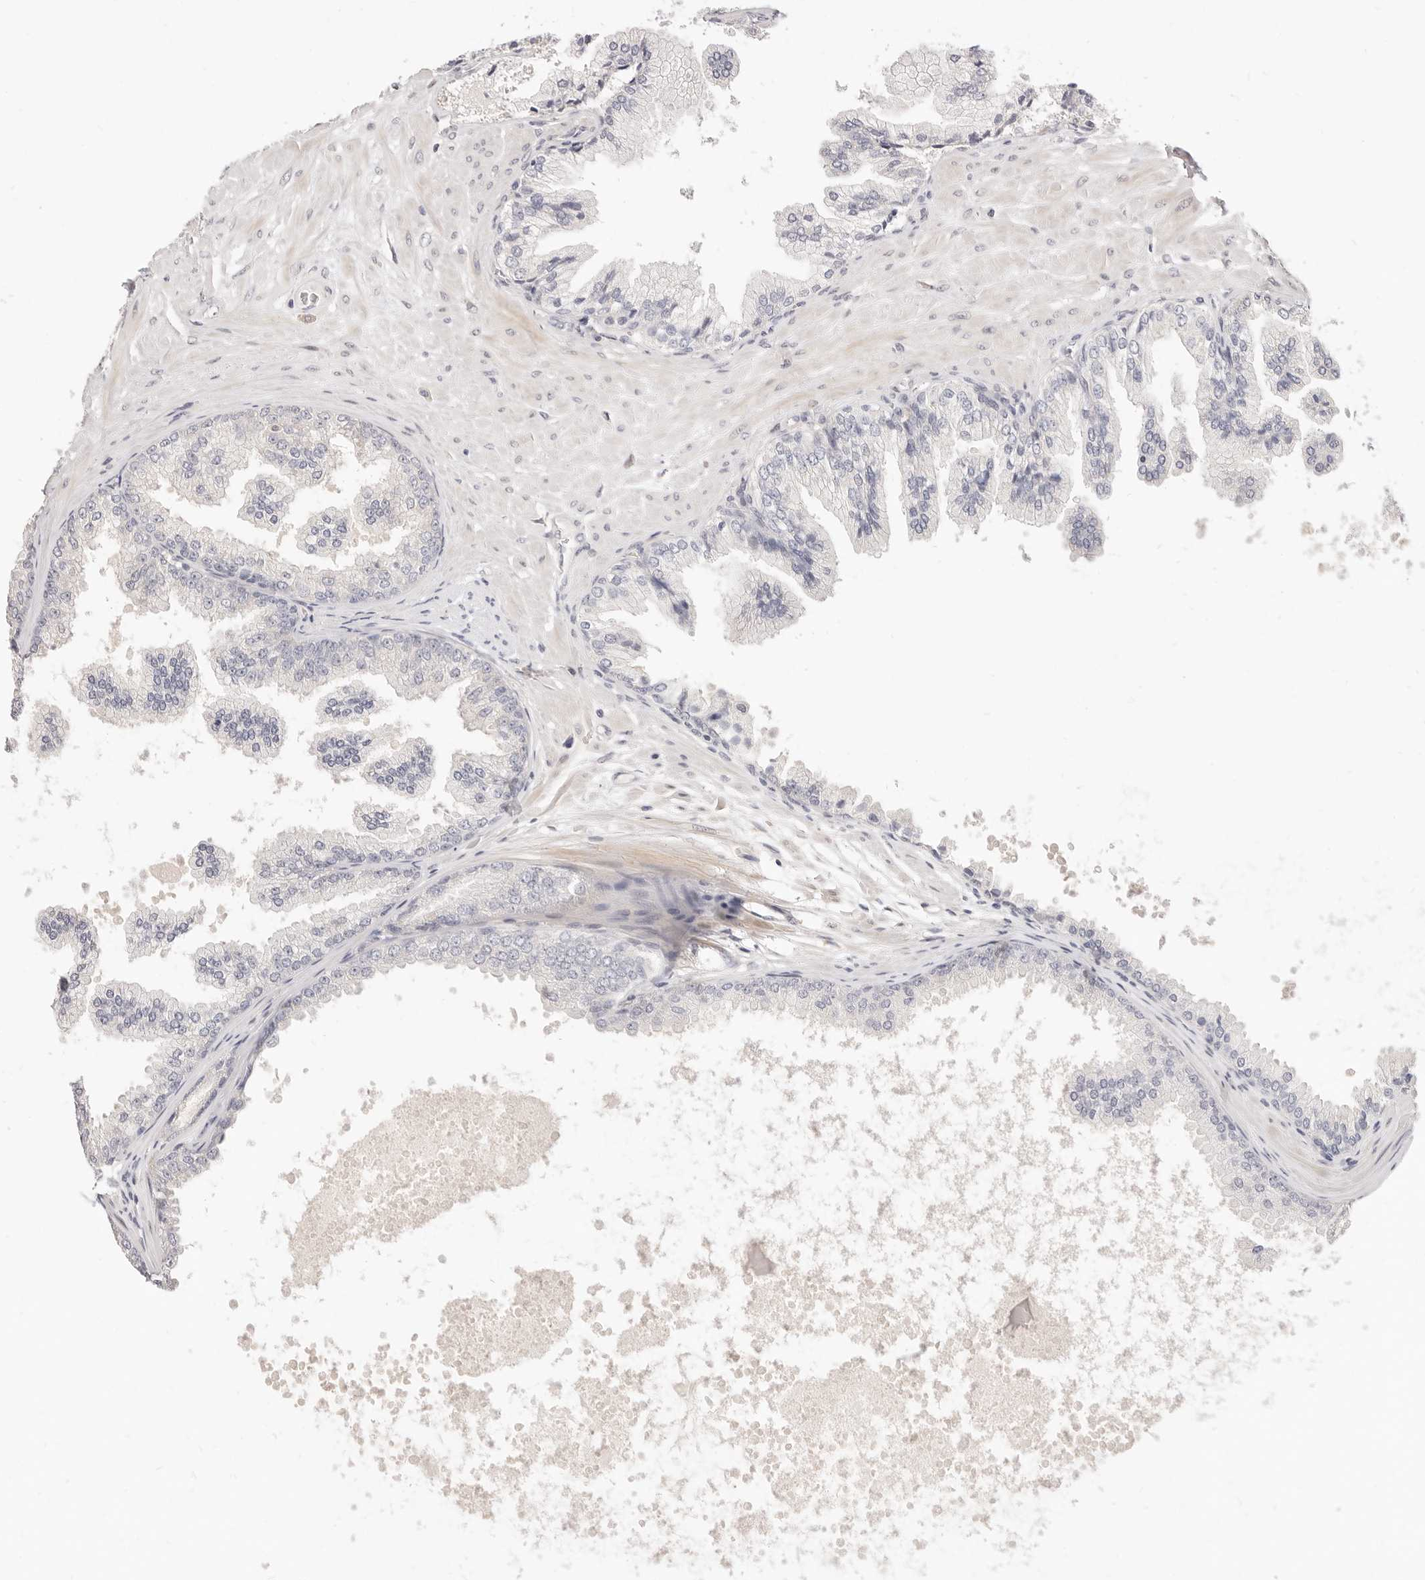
{"staining": {"intensity": "negative", "quantity": "none", "location": "none"}, "tissue": "prostate cancer", "cell_type": "Tumor cells", "image_type": "cancer", "snomed": [{"axis": "morphology", "description": "Adenocarcinoma, Low grade"}, {"axis": "topography", "description": "Prostate"}], "caption": "Photomicrograph shows no protein staining in tumor cells of prostate adenocarcinoma (low-grade) tissue.", "gene": "LTB4R2", "patient": {"sex": "male", "age": 63}}